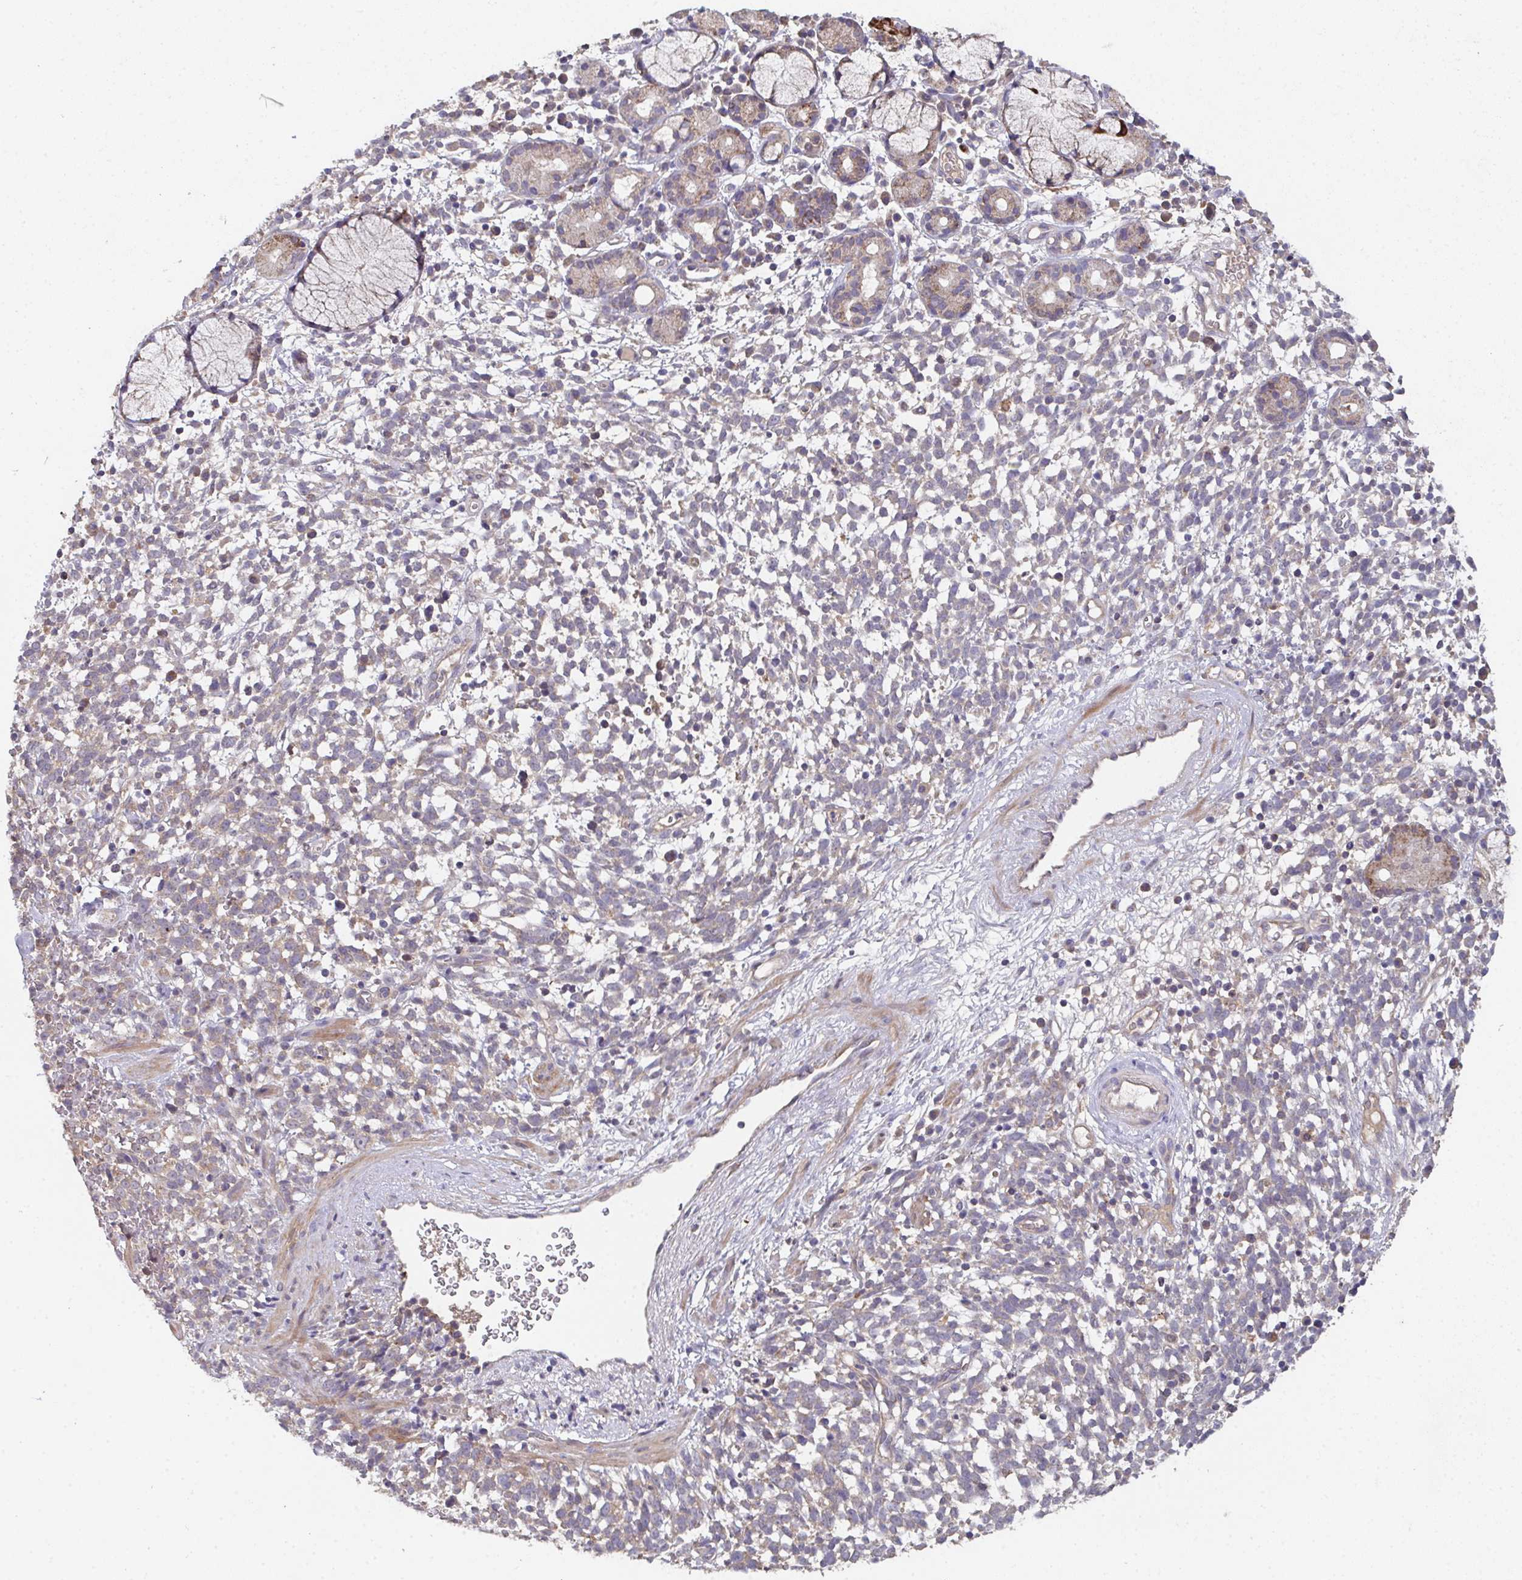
{"staining": {"intensity": "negative", "quantity": "none", "location": "none"}, "tissue": "melanoma", "cell_type": "Tumor cells", "image_type": "cancer", "snomed": [{"axis": "morphology", "description": "Malignant melanoma, NOS"}, {"axis": "topography", "description": "Skin"}], "caption": "Tumor cells show no significant positivity in malignant melanoma.", "gene": "MT-ND3", "patient": {"sex": "female", "age": 70}}